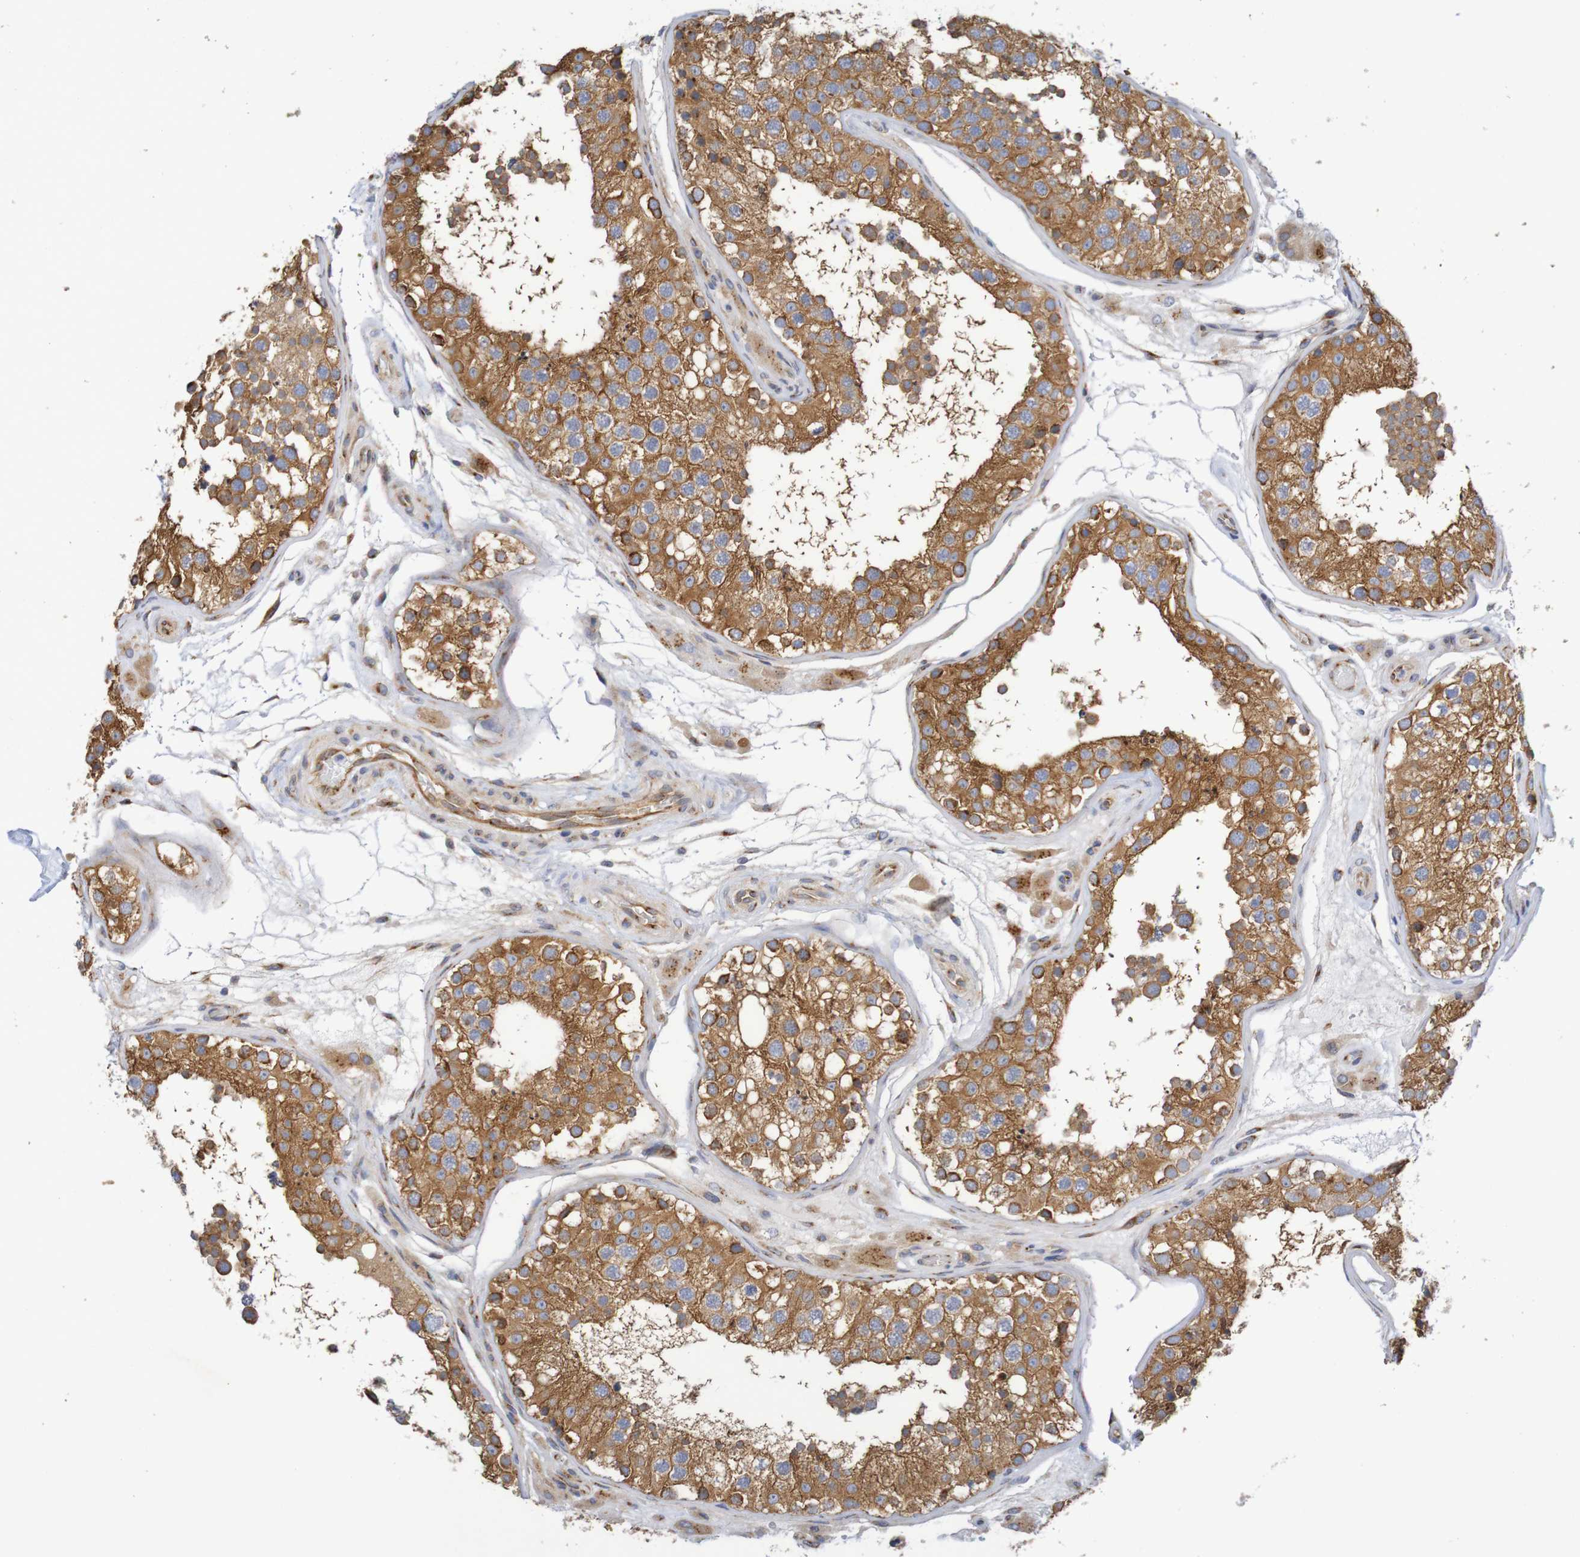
{"staining": {"intensity": "moderate", "quantity": ">75%", "location": "cytoplasmic/membranous"}, "tissue": "testis", "cell_type": "Cells in seminiferous ducts", "image_type": "normal", "snomed": [{"axis": "morphology", "description": "Normal tissue, NOS"}, {"axis": "topography", "description": "Testis"}], "caption": "IHC micrograph of unremarkable human testis stained for a protein (brown), which shows medium levels of moderate cytoplasmic/membranous positivity in about >75% of cells in seminiferous ducts.", "gene": "DCP2", "patient": {"sex": "male", "age": 26}}